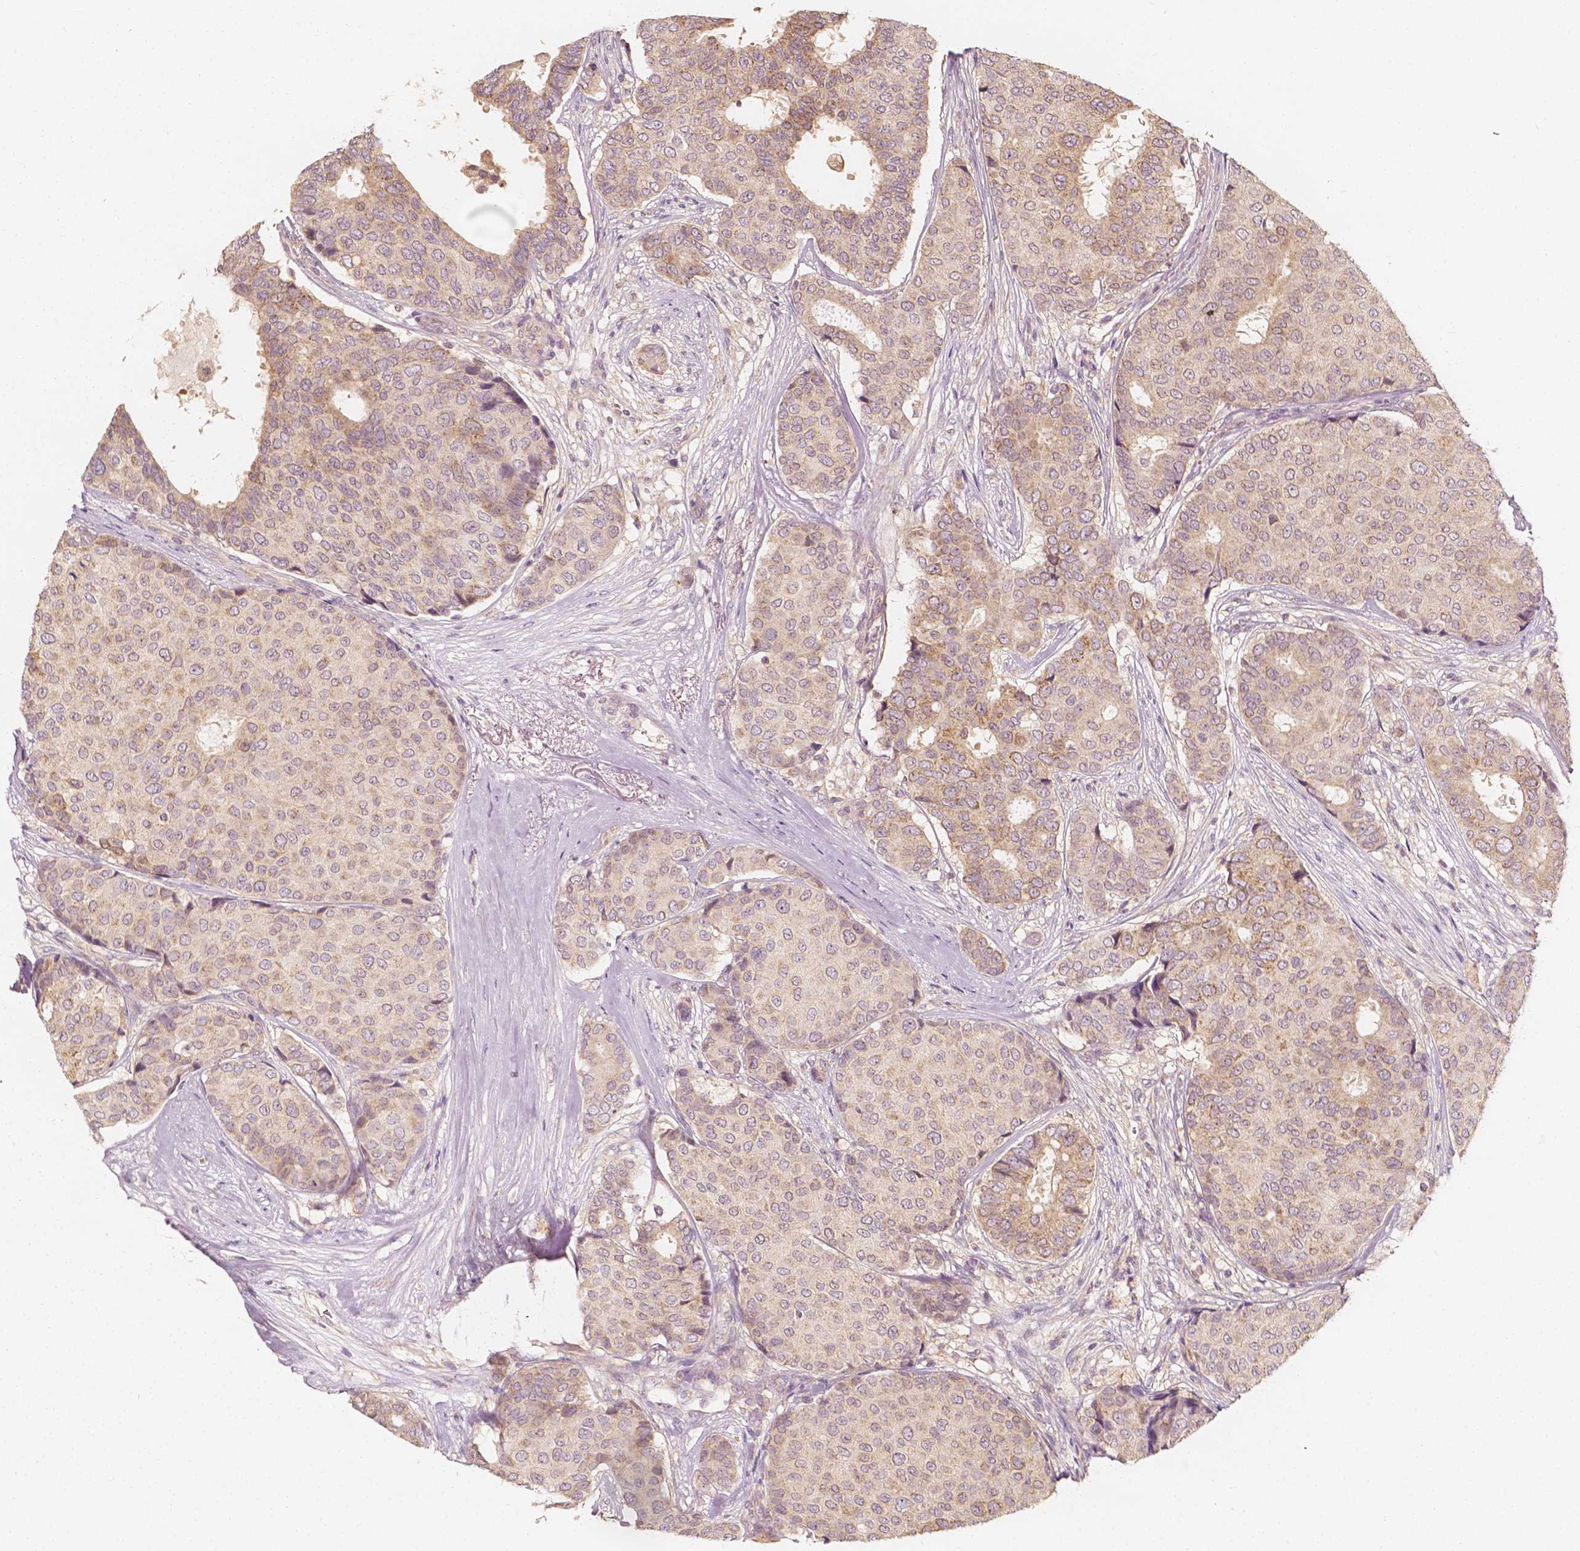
{"staining": {"intensity": "weak", "quantity": "<25%", "location": "cytoplasmic/membranous"}, "tissue": "breast cancer", "cell_type": "Tumor cells", "image_type": "cancer", "snomed": [{"axis": "morphology", "description": "Duct carcinoma"}, {"axis": "topography", "description": "Breast"}], "caption": "Immunohistochemistry (IHC) photomicrograph of human infiltrating ductal carcinoma (breast) stained for a protein (brown), which reveals no staining in tumor cells.", "gene": "SHPK", "patient": {"sex": "female", "age": 75}}